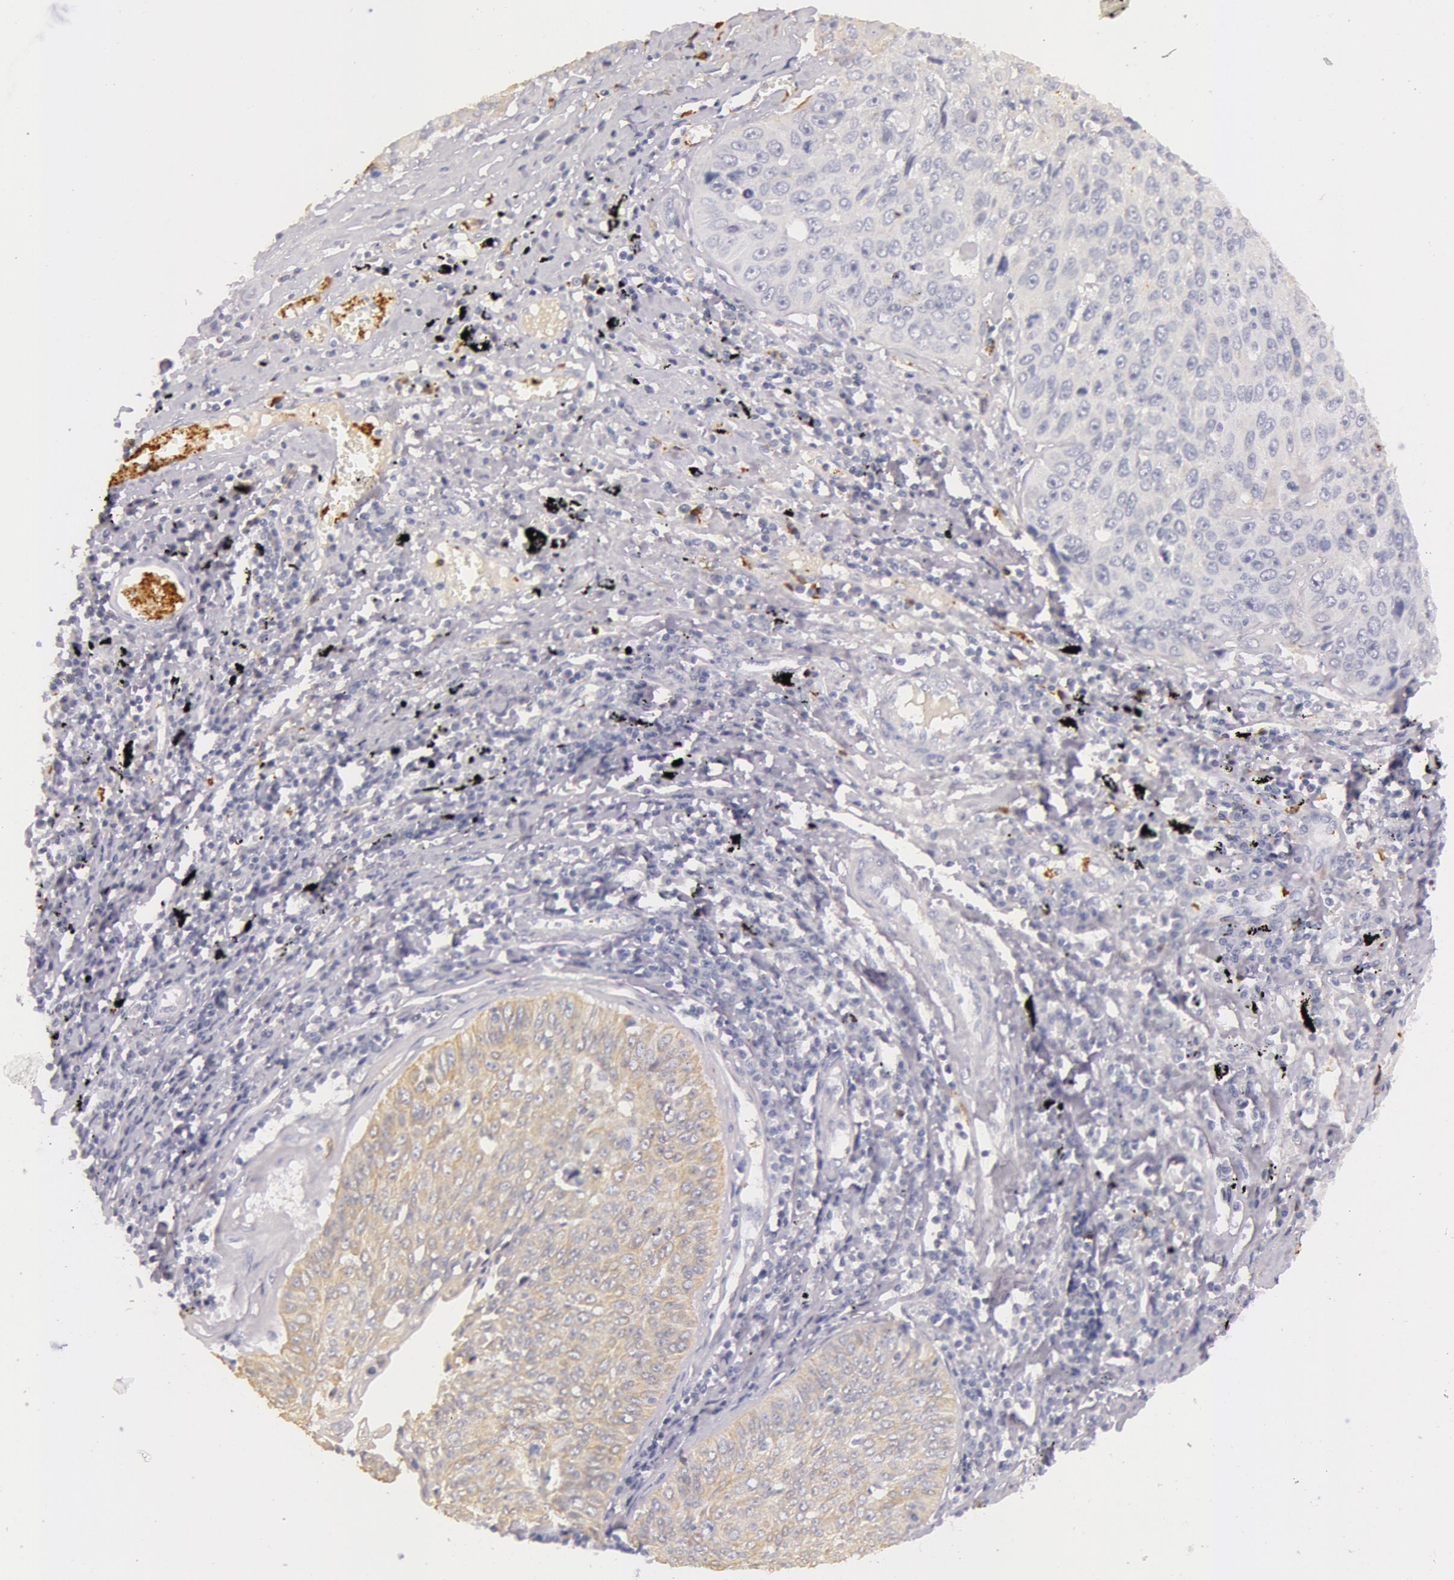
{"staining": {"intensity": "weak", "quantity": "25%-75%", "location": "cytoplasmic/membranous"}, "tissue": "lung cancer", "cell_type": "Tumor cells", "image_type": "cancer", "snomed": [{"axis": "morphology", "description": "Adenocarcinoma, NOS"}, {"axis": "topography", "description": "Lung"}], "caption": "DAB (3,3'-diaminobenzidine) immunohistochemical staining of lung cancer (adenocarcinoma) shows weak cytoplasmic/membranous protein expression in about 25%-75% of tumor cells. The protein of interest is stained brown, and the nuclei are stained in blue (DAB (3,3'-diaminobenzidine) IHC with brightfield microscopy, high magnification).", "gene": "C4BPA", "patient": {"sex": "male", "age": 60}}